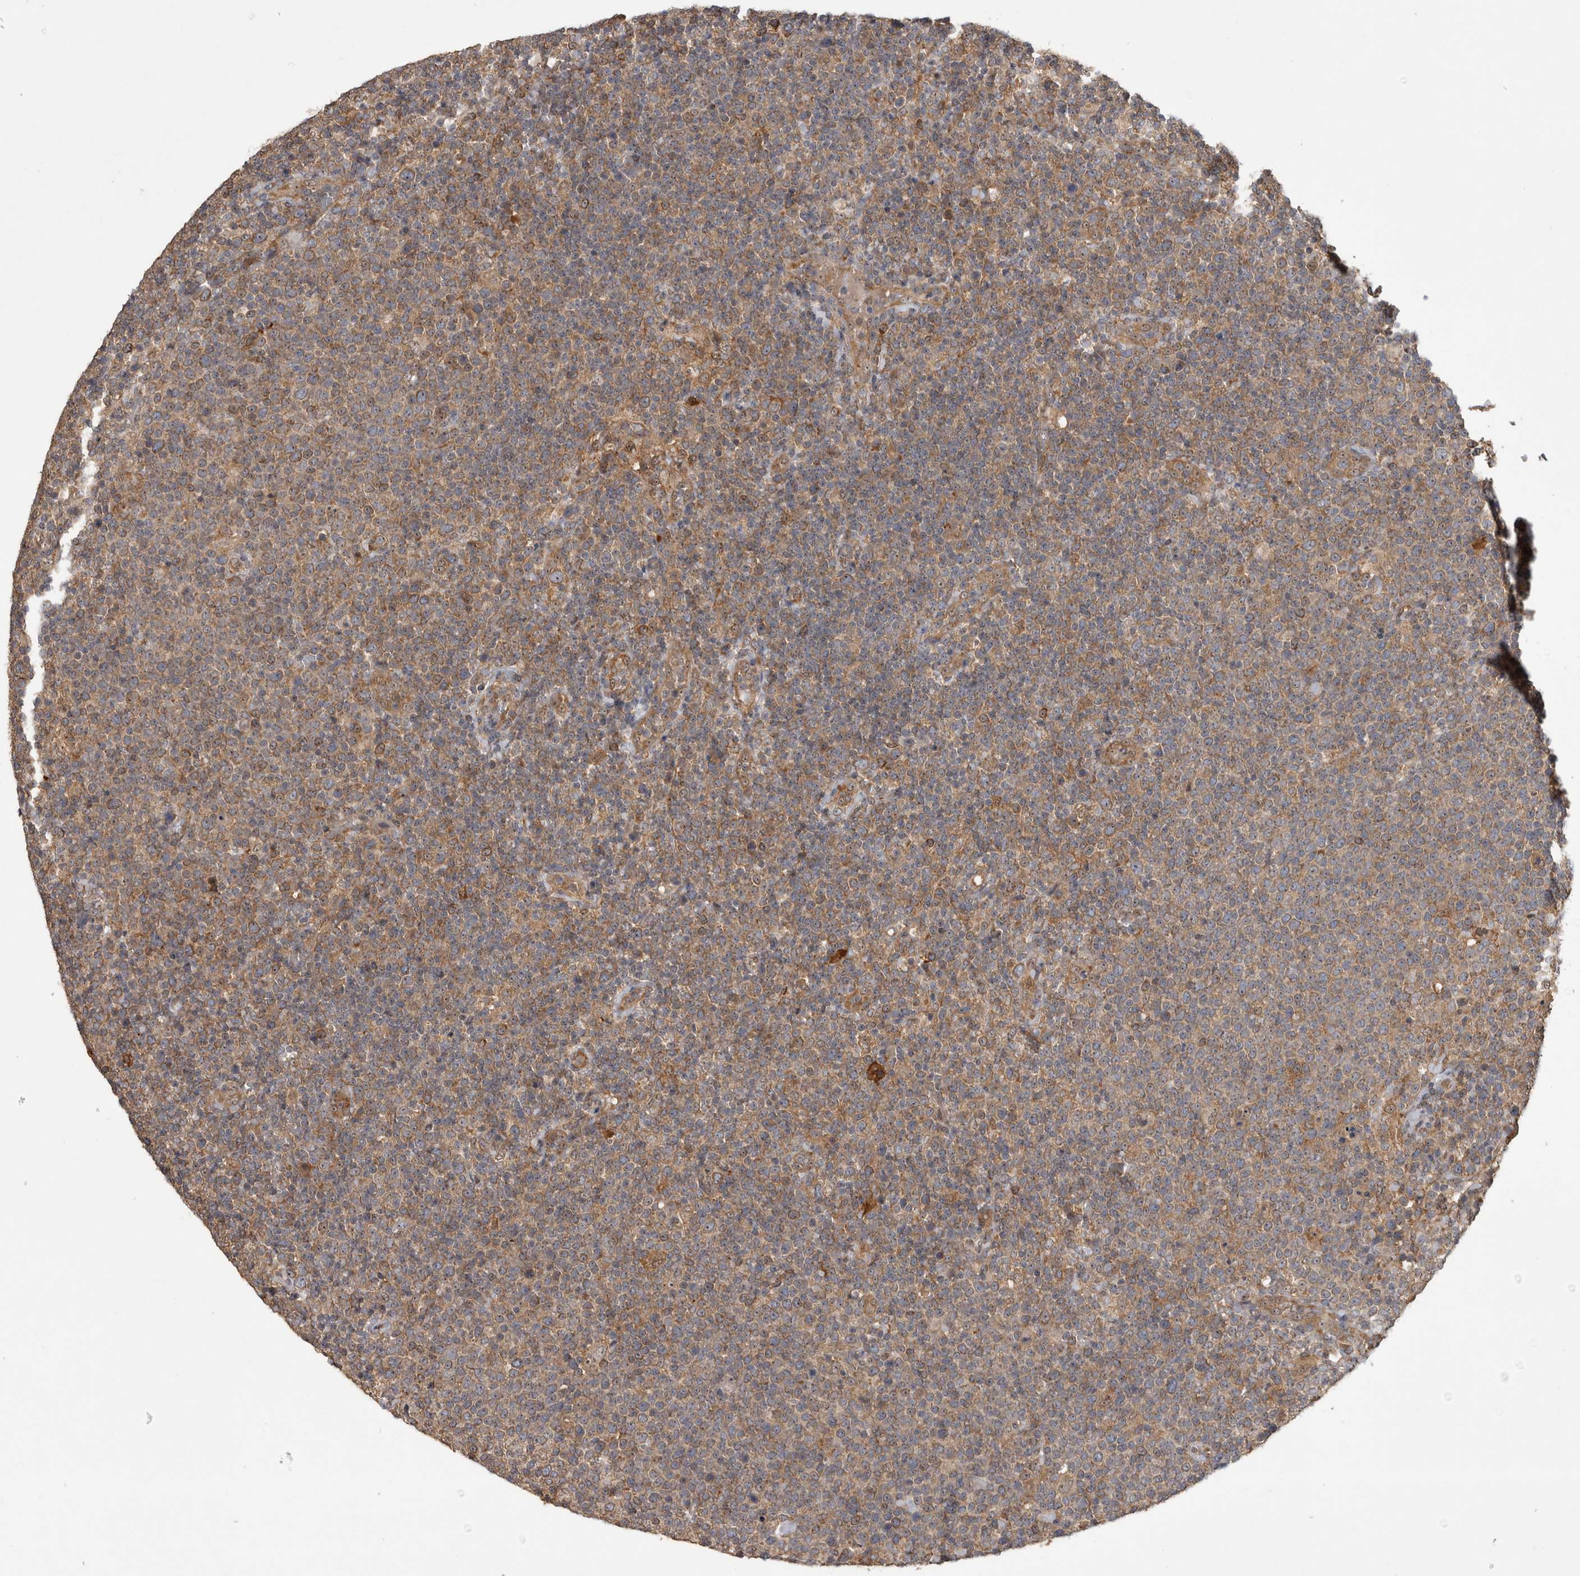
{"staining": {"intensity": "moderate", "quantity": ">75%", "location": "cytoplasmic/membranous"}, "tissue": "lymphoma", "cell_type": "Tumor cells", "image_type": "cancer", "snomed": [{"axis": "morphology", "description": "Malignant lymphoma, non-Hodgkin's type, High grade"}, {"axis": "topography", "description": "Lymph node"}], "caption": "This histopathology image exhibits lymphoma stained with immunohistochemistry to label a protein in brown. The cytoplasmic/membranous of tumor cells show moderate positivity for the protein. Nuclei are counter-stained blue.", "gene": "ATXN2", "patient": {"sex": "male", "age": 61}}